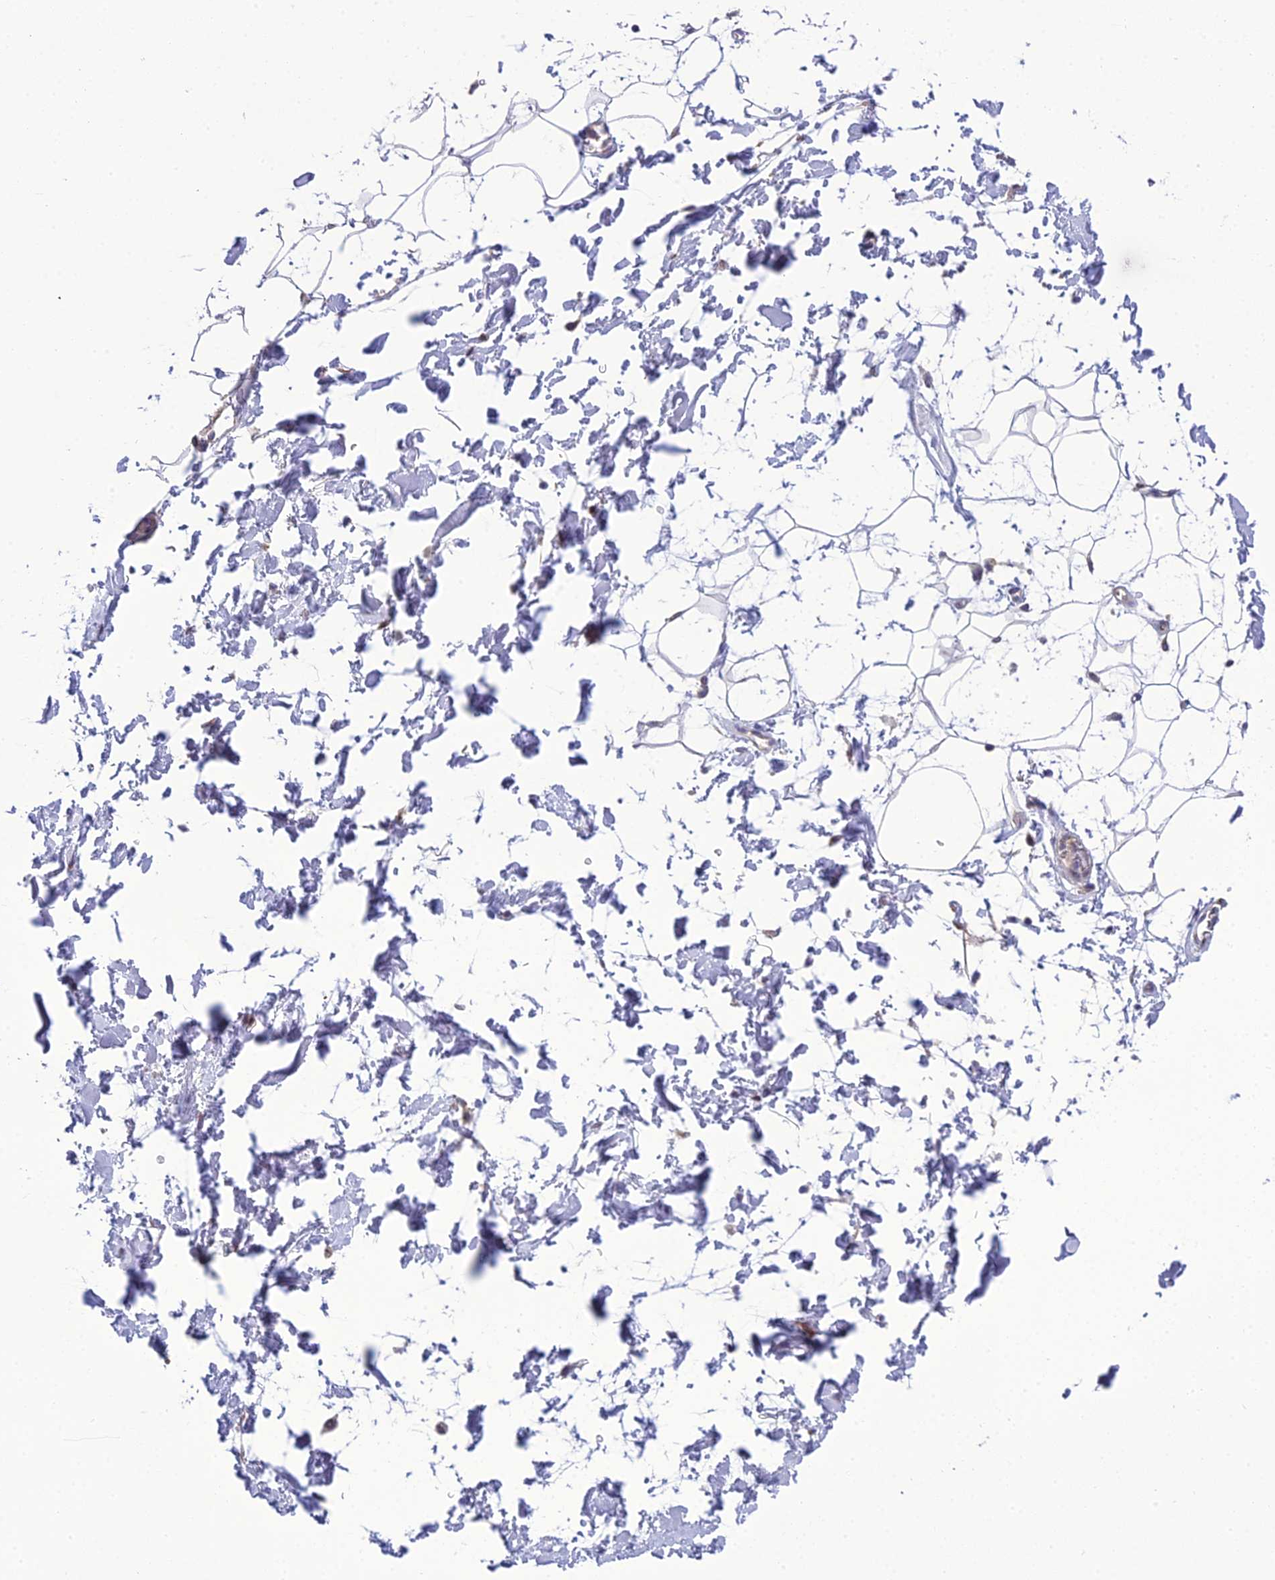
{"staining": {"intensity": "negative", "quantity": "none", "location": "none"}, "tissue": "adipose tissue", "cell_type": "Adipocytes", "image_type": "normal", "snomed": [{"axis": "morphology", "description": "Normal tissue, NOS"}, {"axis": "topography", "description": "Soft tissue"}], "caption": "Immunohistochemical staining of unremarkable adipose tissue reveals no significant positivity in adipocytes.", "gene": "GOLPH3", "patient": {"sex": "male", "age": 72}}